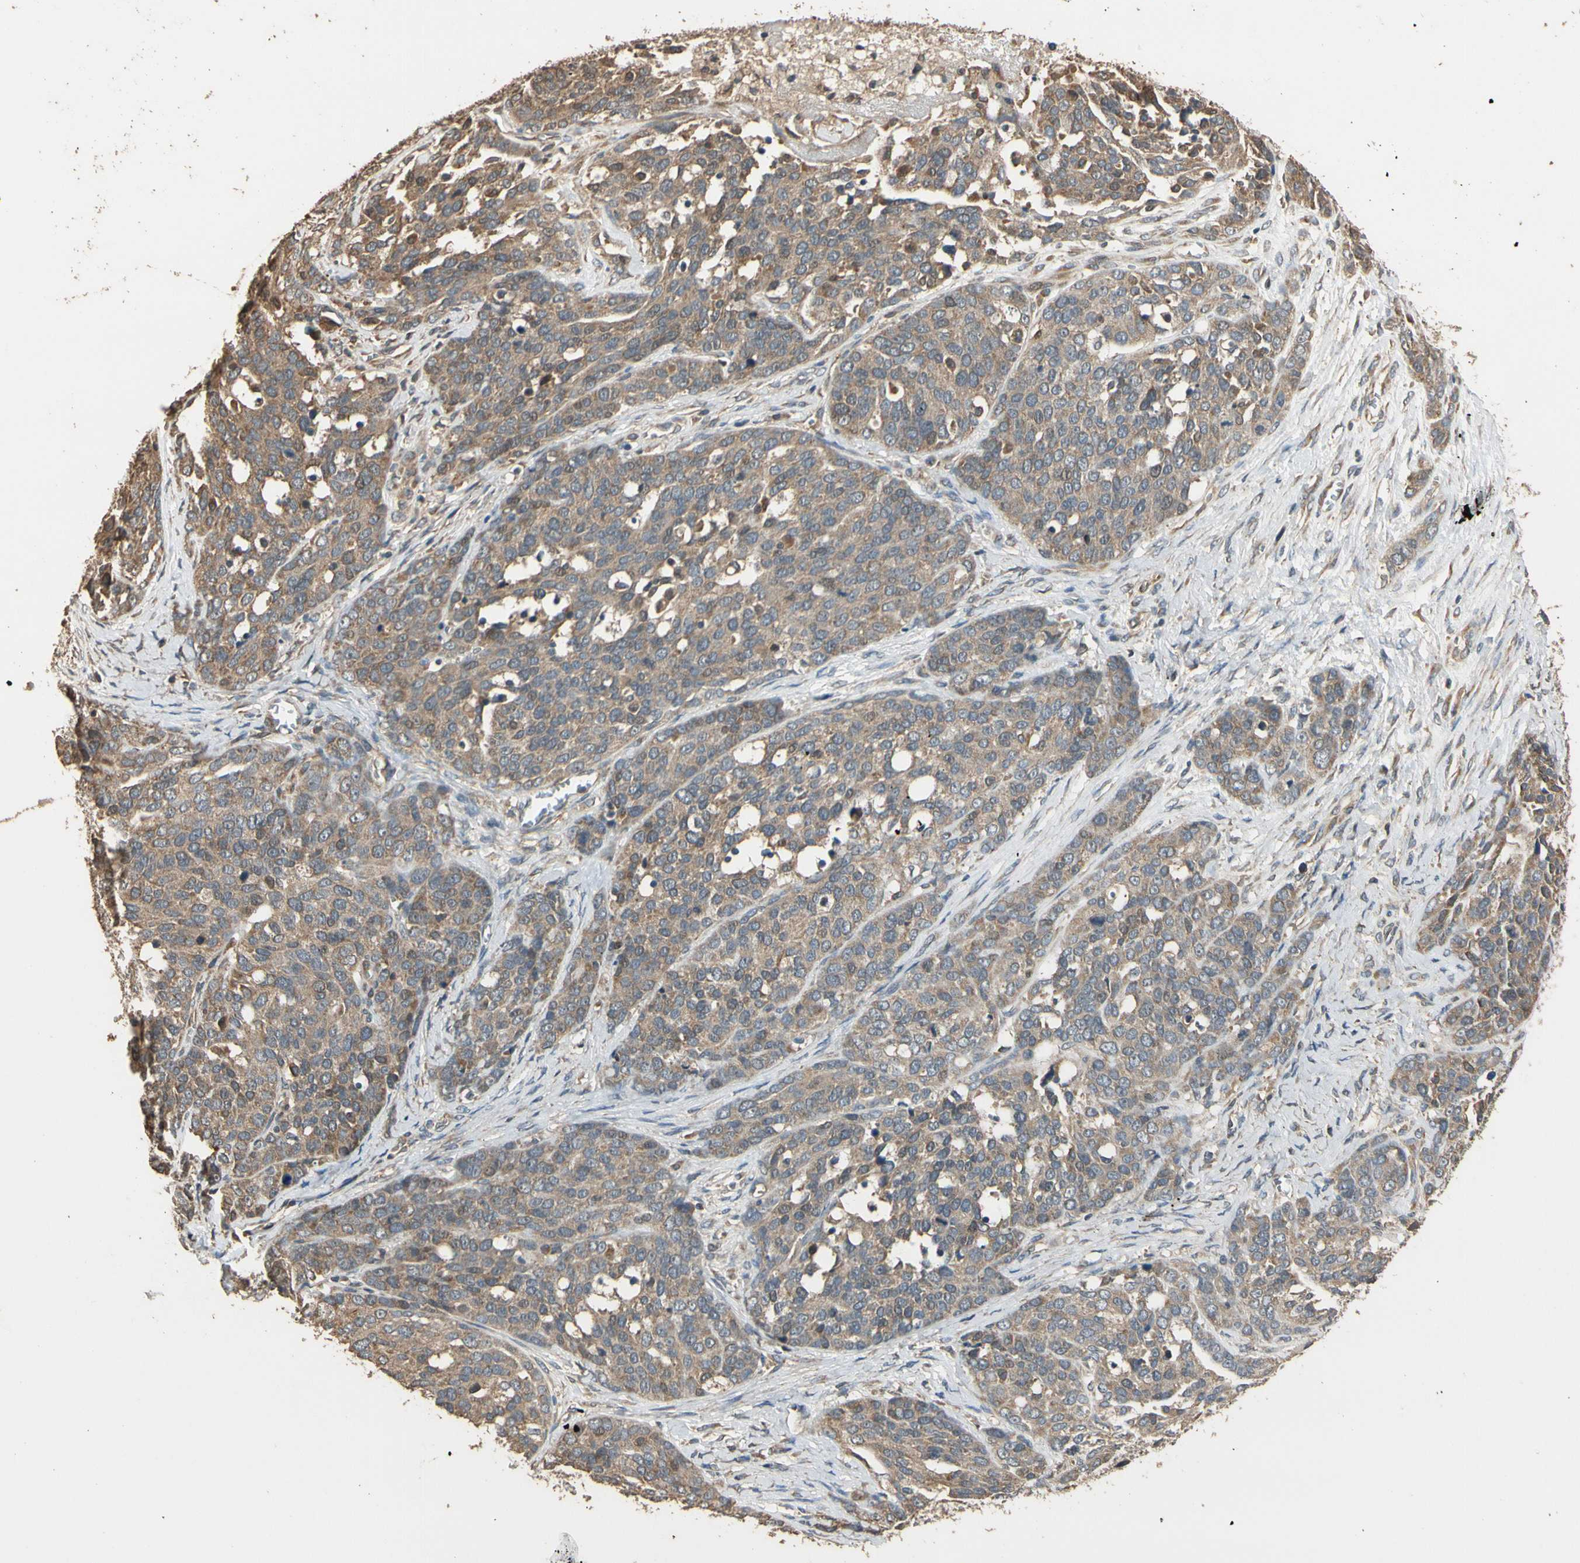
{"staining": {"intensity": "moderate", "quantity": ">75%", "location": "cytoplasmic/membranous"}, "tissue": "ovarian cancer", "cell_type": "Tumor cells", "image_type": "cancer", "snomed": [{"axis": "morphology", "description": "Cystadenocarcinoma, serous, NOS"}, {"axis": "topography", "description": "Ovary"}], "caption": "A brown stain shows moderate cytoplasmic/membranous expression of a protein in serous cystadenocarcinoma (ovarian) tumor cells.", "gene": "STX18", "patient": {"sex": "female", "age": 44}}